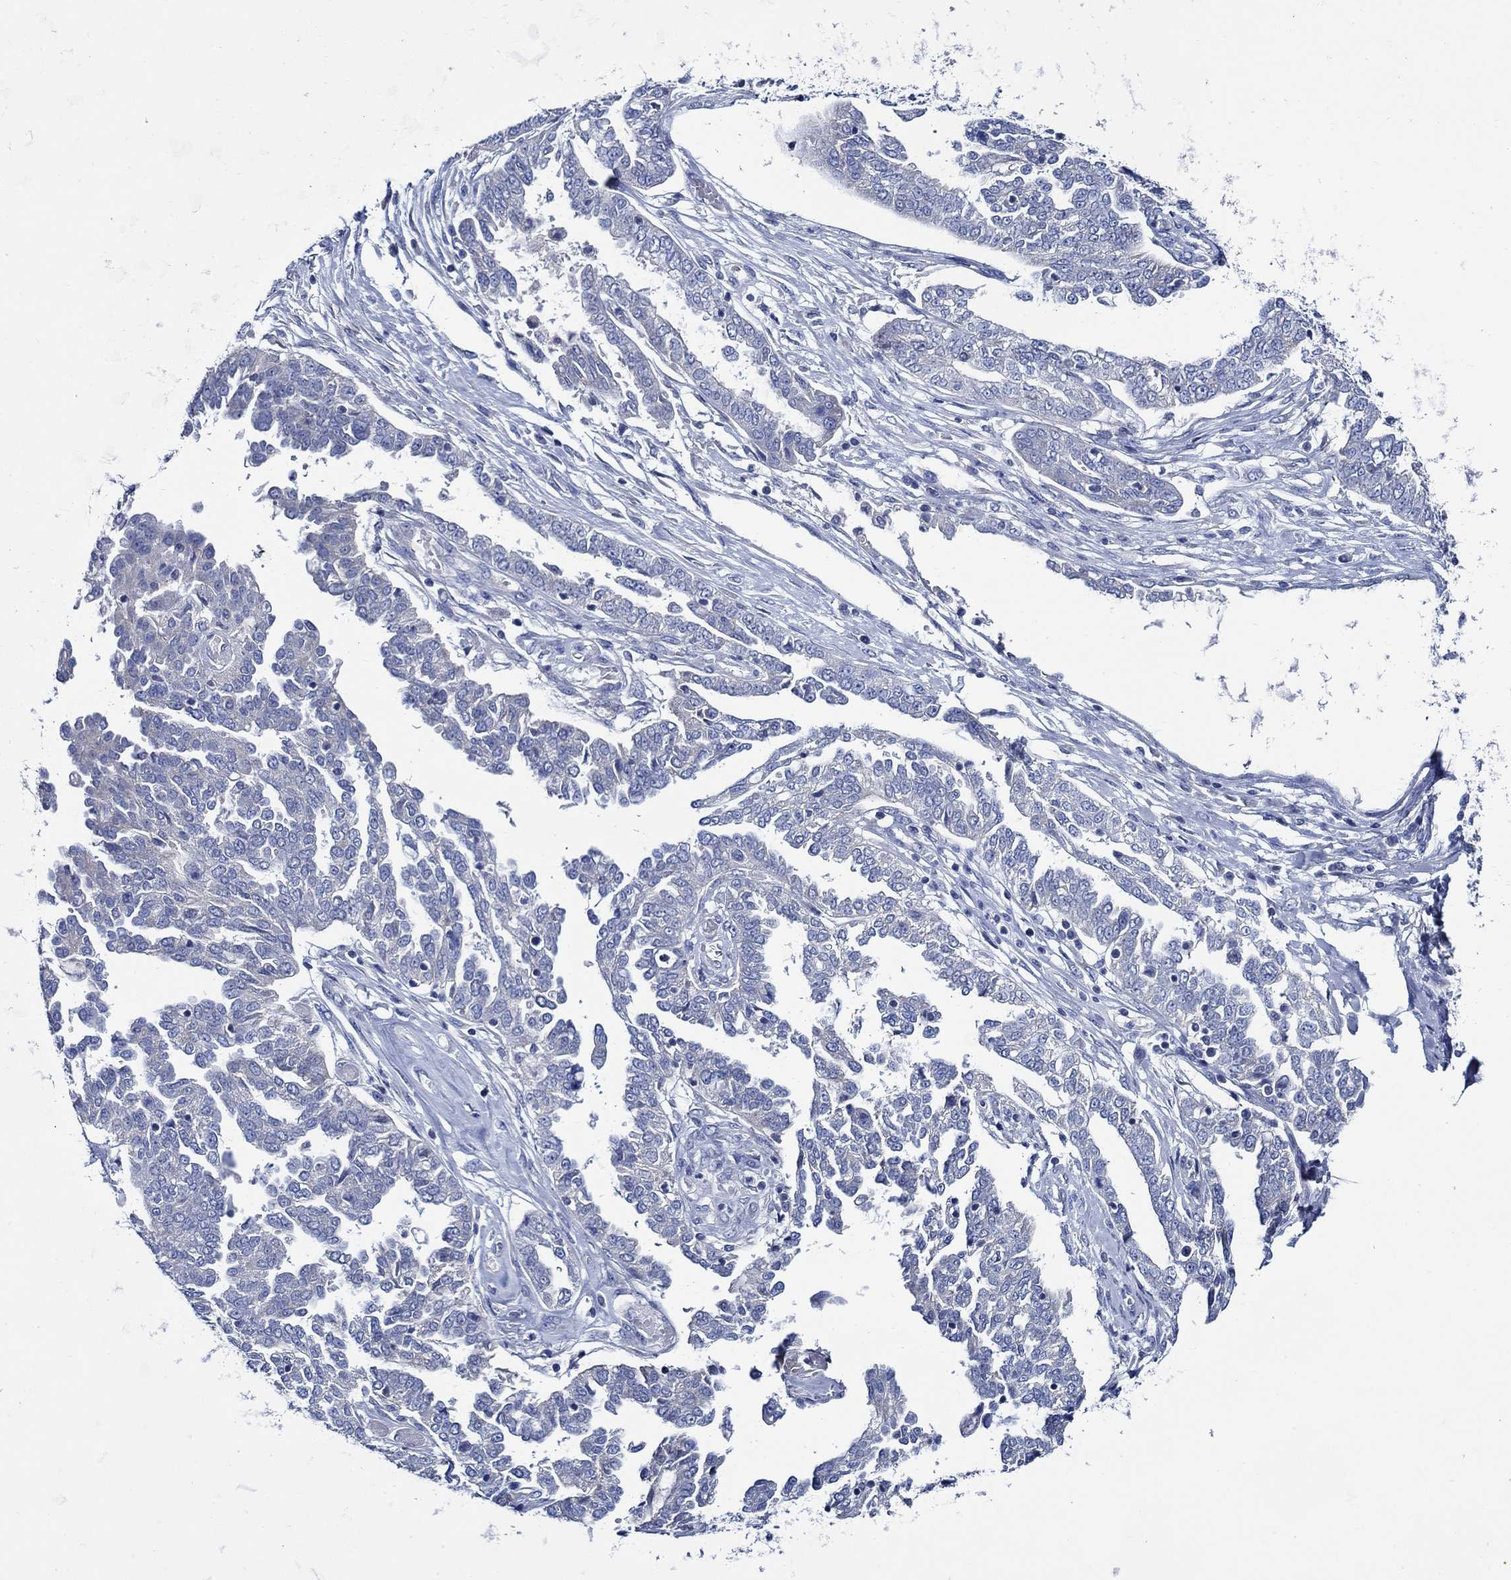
{"staining": {"intensity": "negative", "quantity": "none", "location": "none"}, "tissue": "ovarian cancer", "cell_type": "Tumor cells", "image_type": "cancer", "snomed": [{"axis": "morphology", "description": "Cystadenocarcinoma, serous, NOS"}, {"axis": "topography", "description": "Ovary"}], "caption": "Immunohistochemistry (IHC) of ovarian cancer exhibits no positivity in tumor cells.", "gene": "SKOR1", "patient": {"sex": "female", "age": 67}}